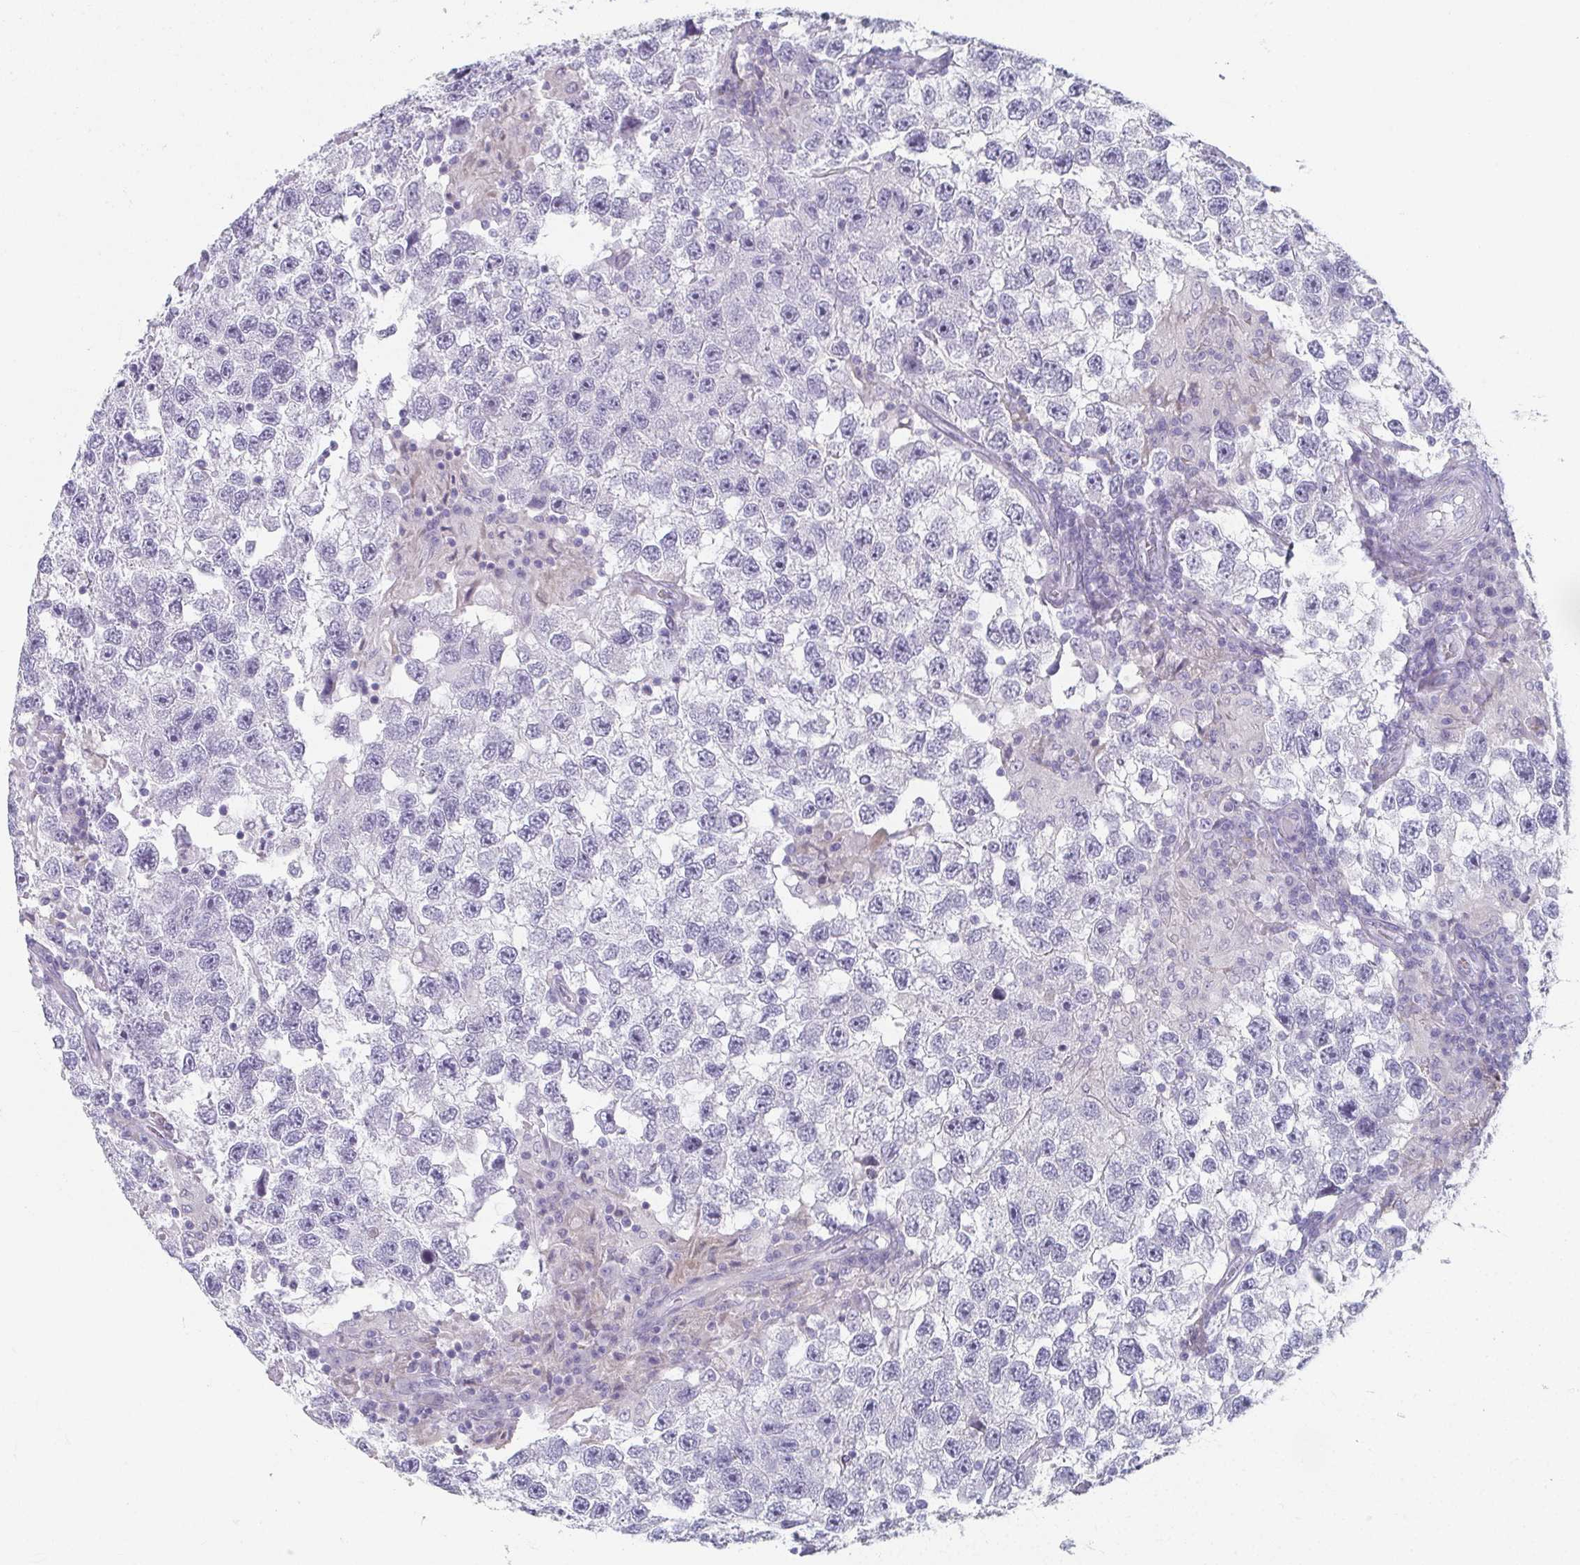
{"staining": {"intensity": "negative", "quantity": "none", "location": "none"}, "tissue": "testis cancer", "cell_type": "Tumor cells", "image_type": "cancer", "snomed": [{"axis": "morphology", "description": "Seminoma, NOS"}, {"axis": "topography", "description": "Testis"}], "caption": "This histopathology image is of seminoma (testis) stained with immunohistochemistry to label a protein in brown with the nuclei are counter-stained blue. There is no expression in tumor cells.", "gene": "CAMKV", "patient": {"sex": "male", "age": 26}}